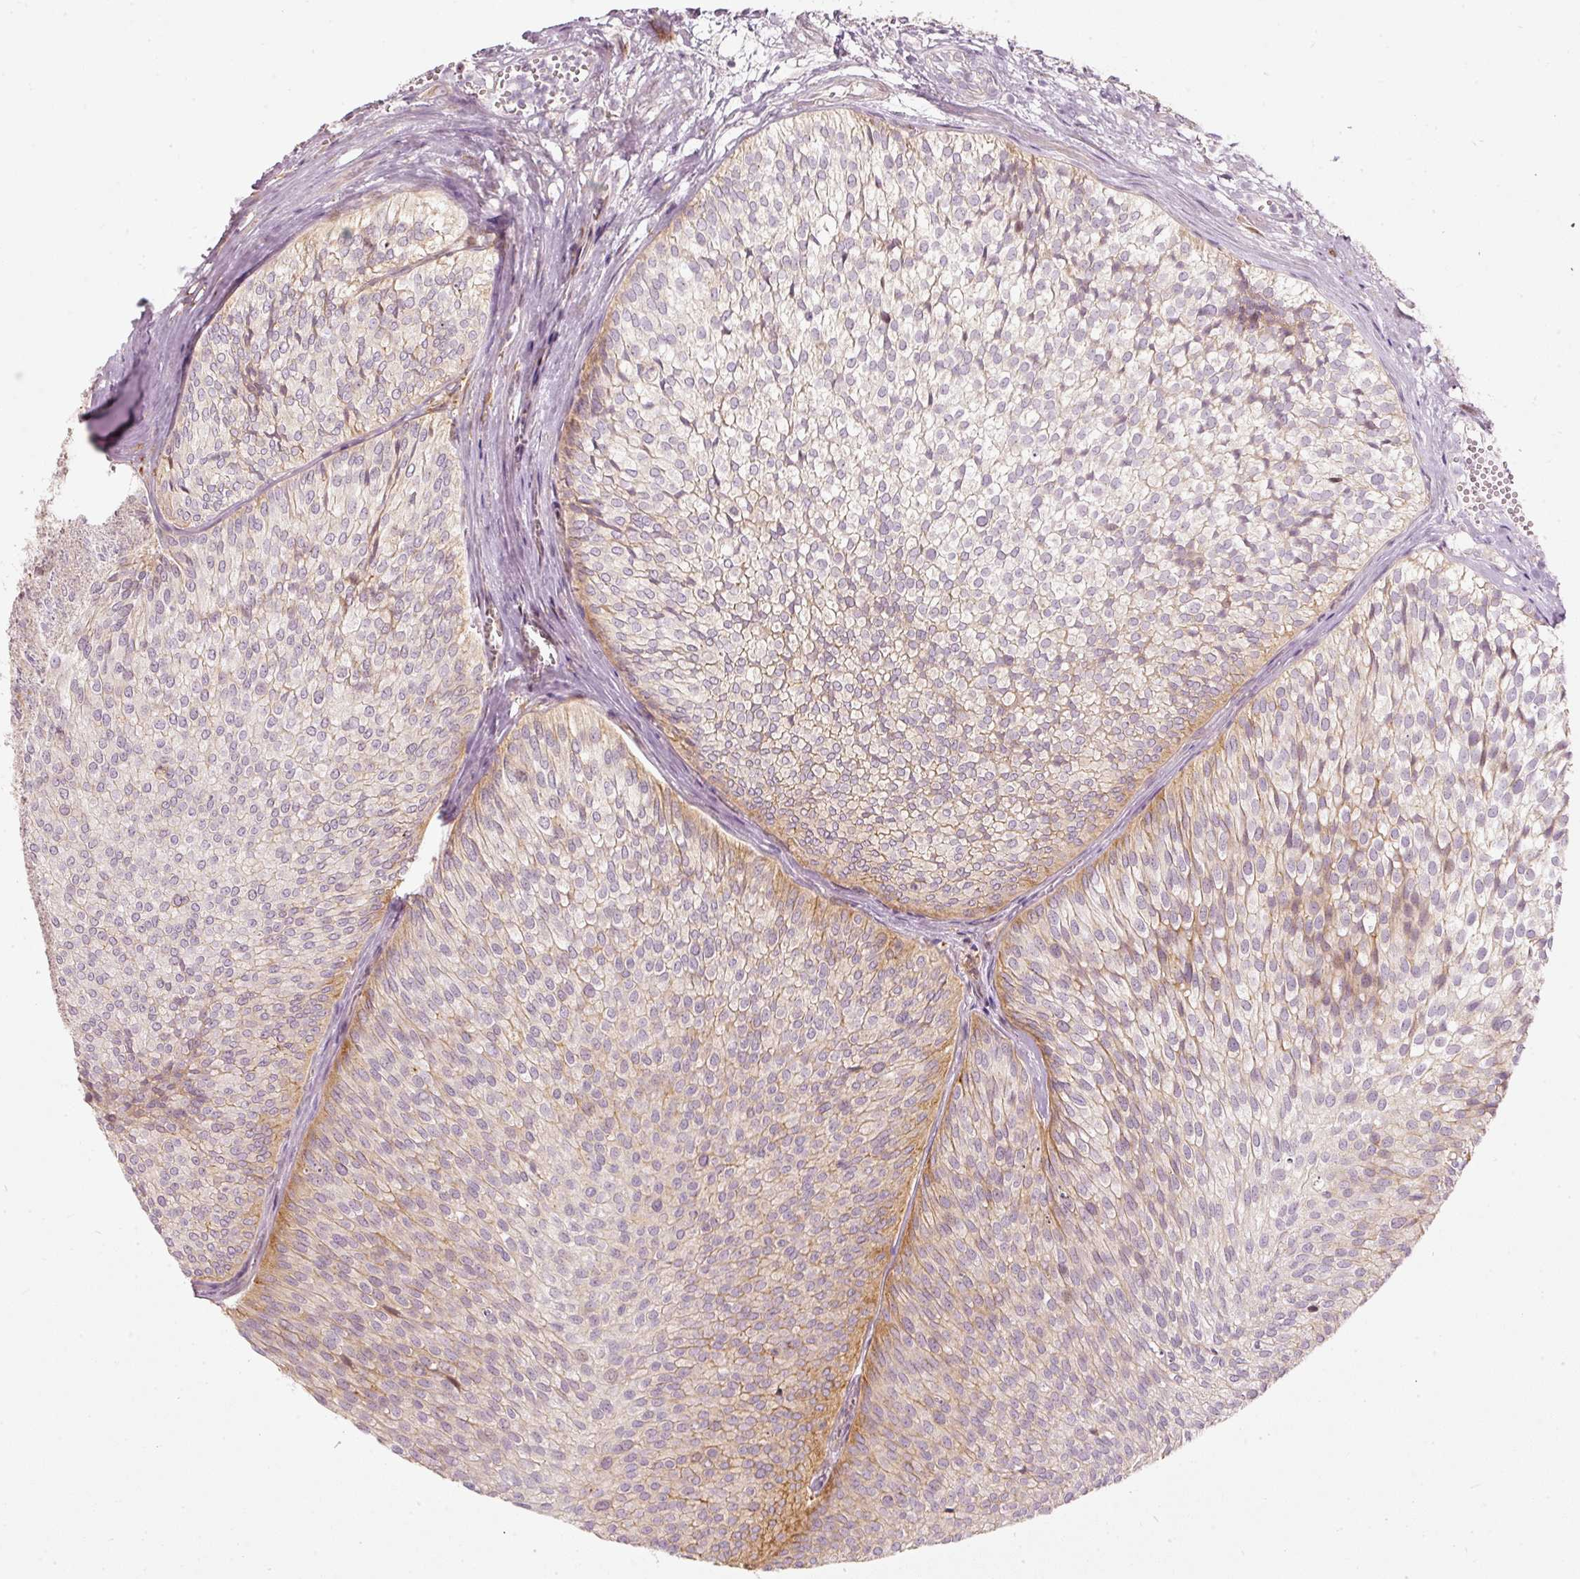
{"staining": {"intensity": "weak", "quantity": "25%-75%", "location": "cytoplasmic/membranous"}, "tissue": "urothelial cancer", "cell_type": "Tumor cells", "image_type": "cancer", "snomed": [{"axis": "morphology", "description": "Urothelial carcinoma, Low grade"}, {"axis": "topography", "description": "Urinary bladder"}], "caption": "Protein staining by immunohistochemistry (IHC) demonstrates weak cytoplasmic/membranous positivity in about 25%-75% of tumor cells in low-grade urothelial carcinoma.", "gene": "SLC20A1", "patient": {"sex": "male", "age": 91}}